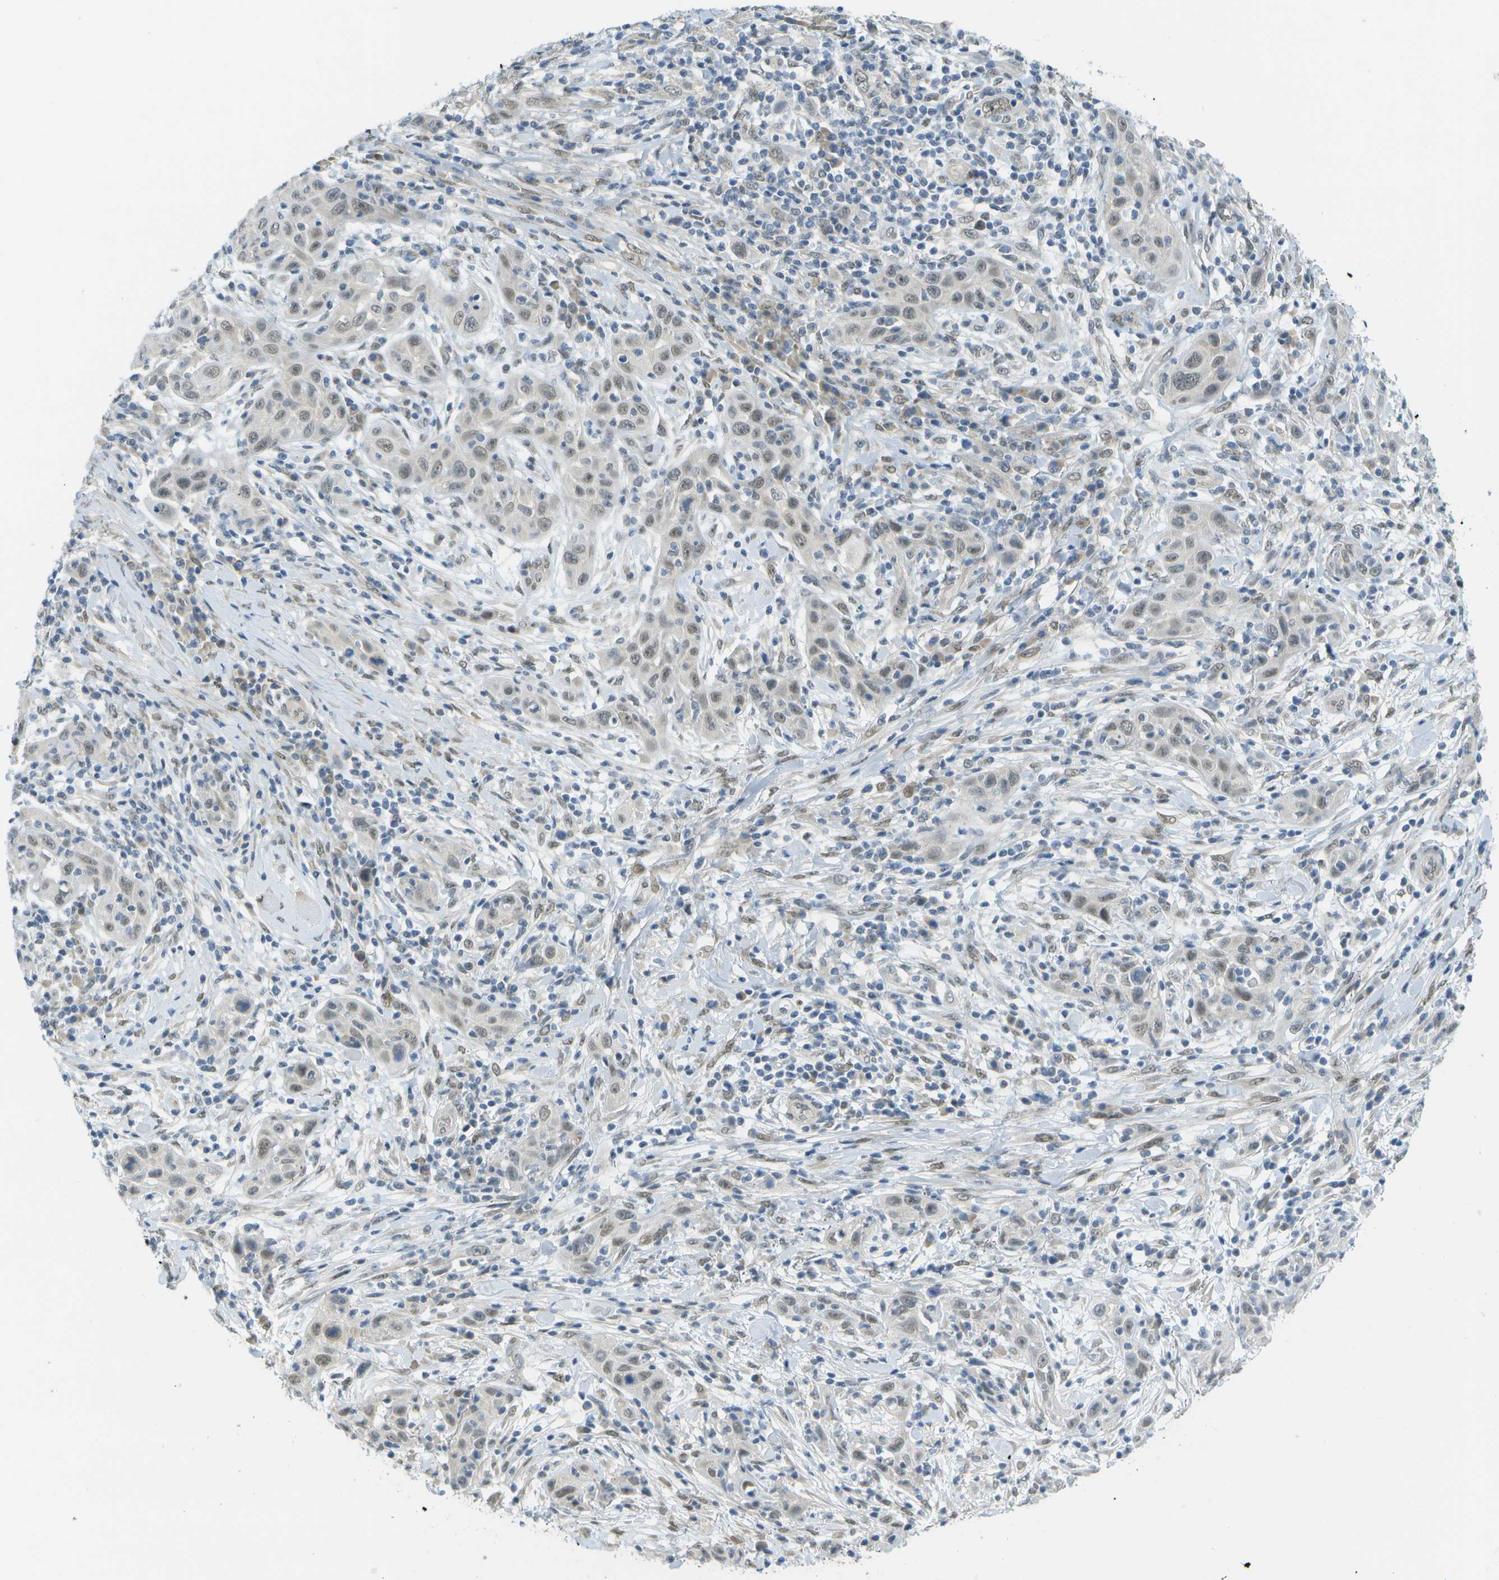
{"staining": {"intensity": "weak", "quantity": "25%-75%", "location": "nuclear"}, "tissue": "skin cancer", "cell_type": "Tumor cells", "image_type": "cancer", "snomed": [{"axis": "morphology", "description": "Squamous cell carcinoma, NOS"}, {"axis": "topography", "description": "Skin"}], "caption": "Immunohistochemical staining of human skin cancer (squamous cell carcinoma) shows weak nuclear protein staining in about 25%-75% of tumor cells.", "gene": "ARID1B", "patient": {"sex": "female", "age": 88}}